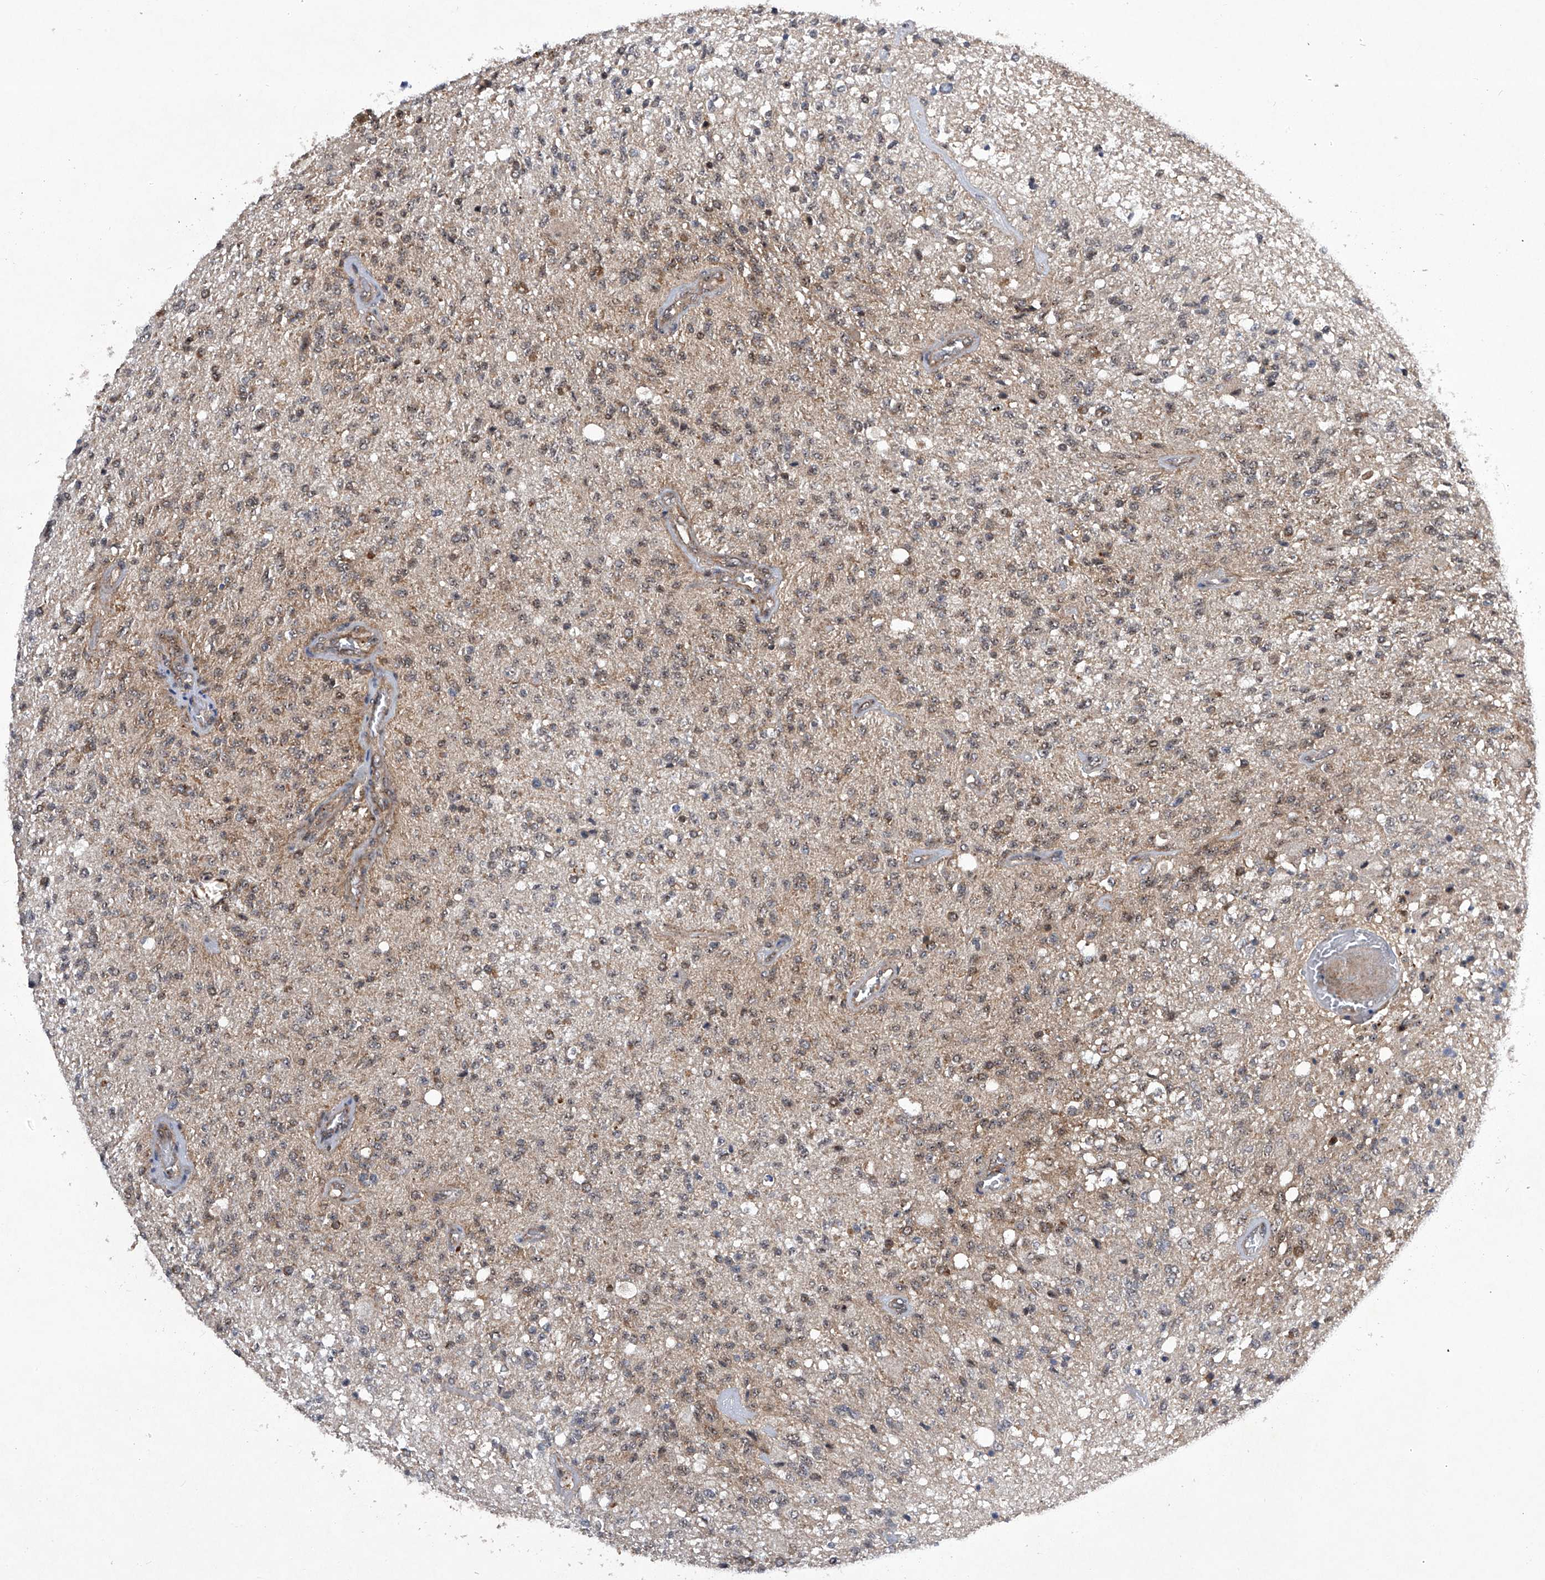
{"staining": {"intensity": "weak", "quantity": "<25%", "location": "nuclear"}, "tissue": "glioma", "cell_type": "Tumor cells", "image_type": "cancer", "snomed": [{"axis": "morphology", "description": "Normal tissue, NOS"}, {"axis": "morphology", "description": "Glioma, malignant, High grade"}, {"axis": "topography", "description": "Cerebral cortex"}], "caption": "DAB immunohistochemical staining of human glioma reveals no significant staining in tumor cells.", "gene": "CISH", "patient": {"sex": "male", "age": 77}}